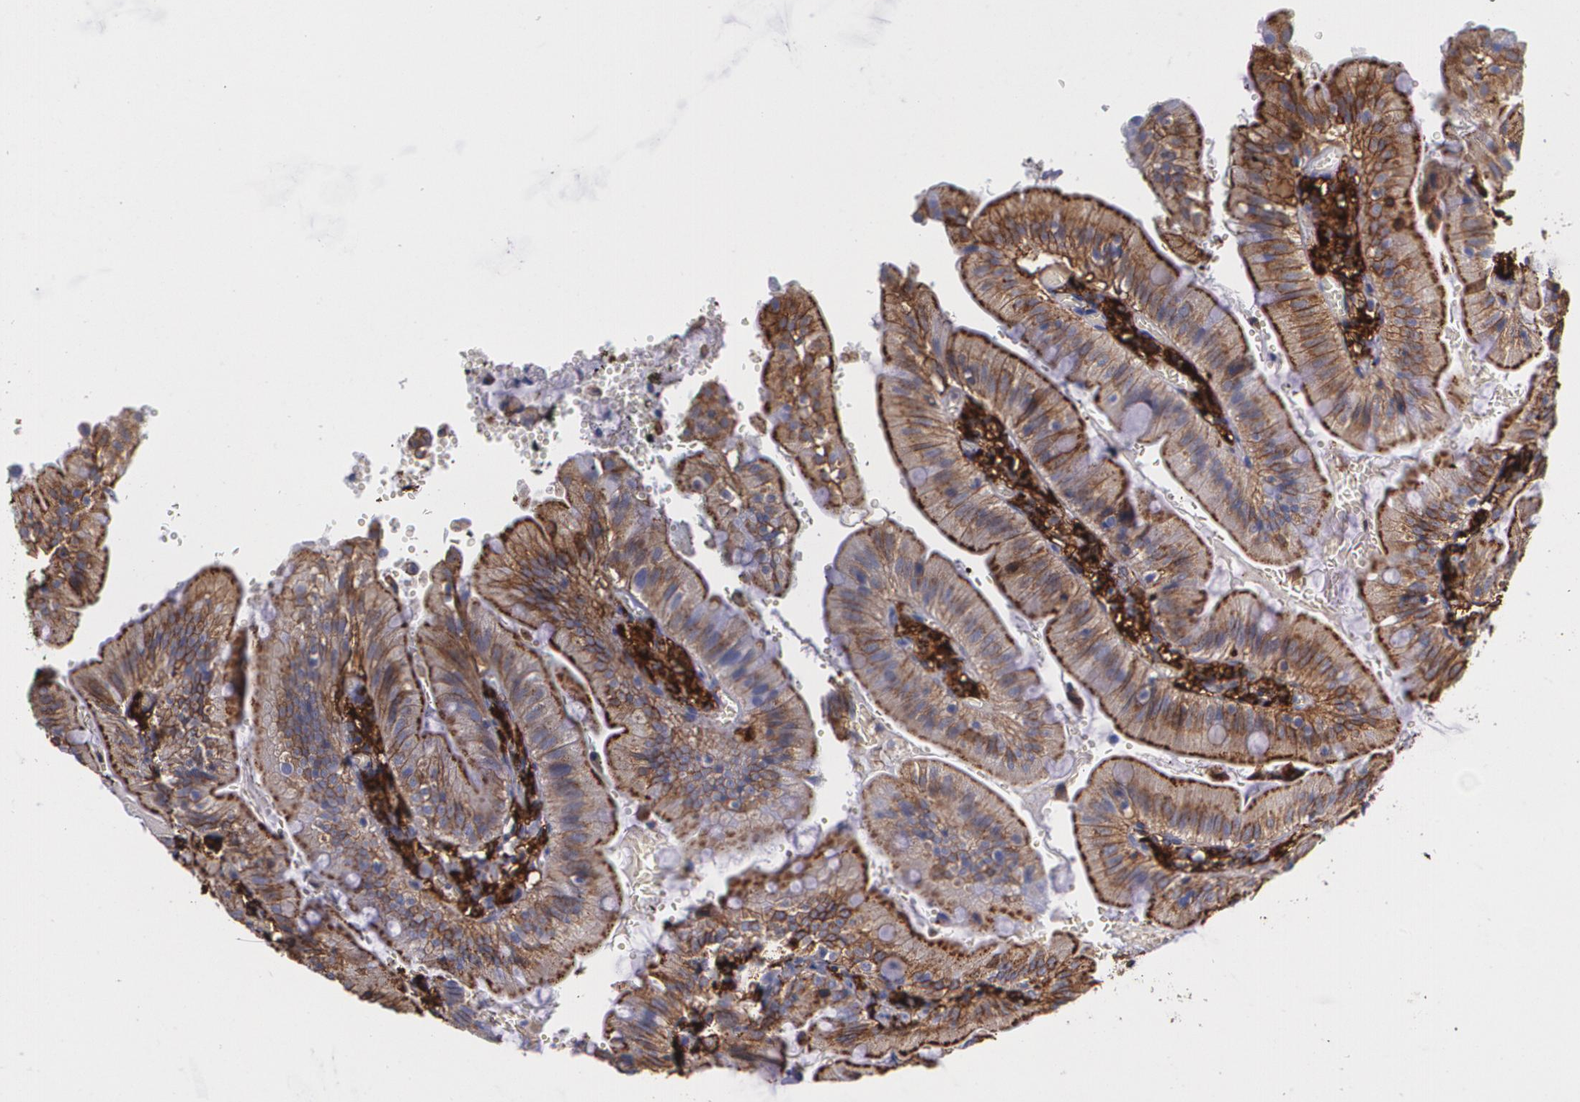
{"staining": {"intensity": "moderate", "quantity": ">75%", "location": "cytoplasmic/membranous"}, "tissue": "small intestine", "cell_type": "Glandular cells", "image_type": "normal", "snomed": [{"axis": "morphology", "description": "Normal tissue, NOS"}, {"axis": "topography", "description": "Small intestine"}], "caption": "IHC (DAB) staining of normal human small intestine shows moderate cytoplasmic/membranous protein expression in approximately >75% of glandular cells. (brown staining indicates protein expression, while blue staining denotes nuclei).", "gene": "HLA", "patient": {"sex": "male", "age": 71}}